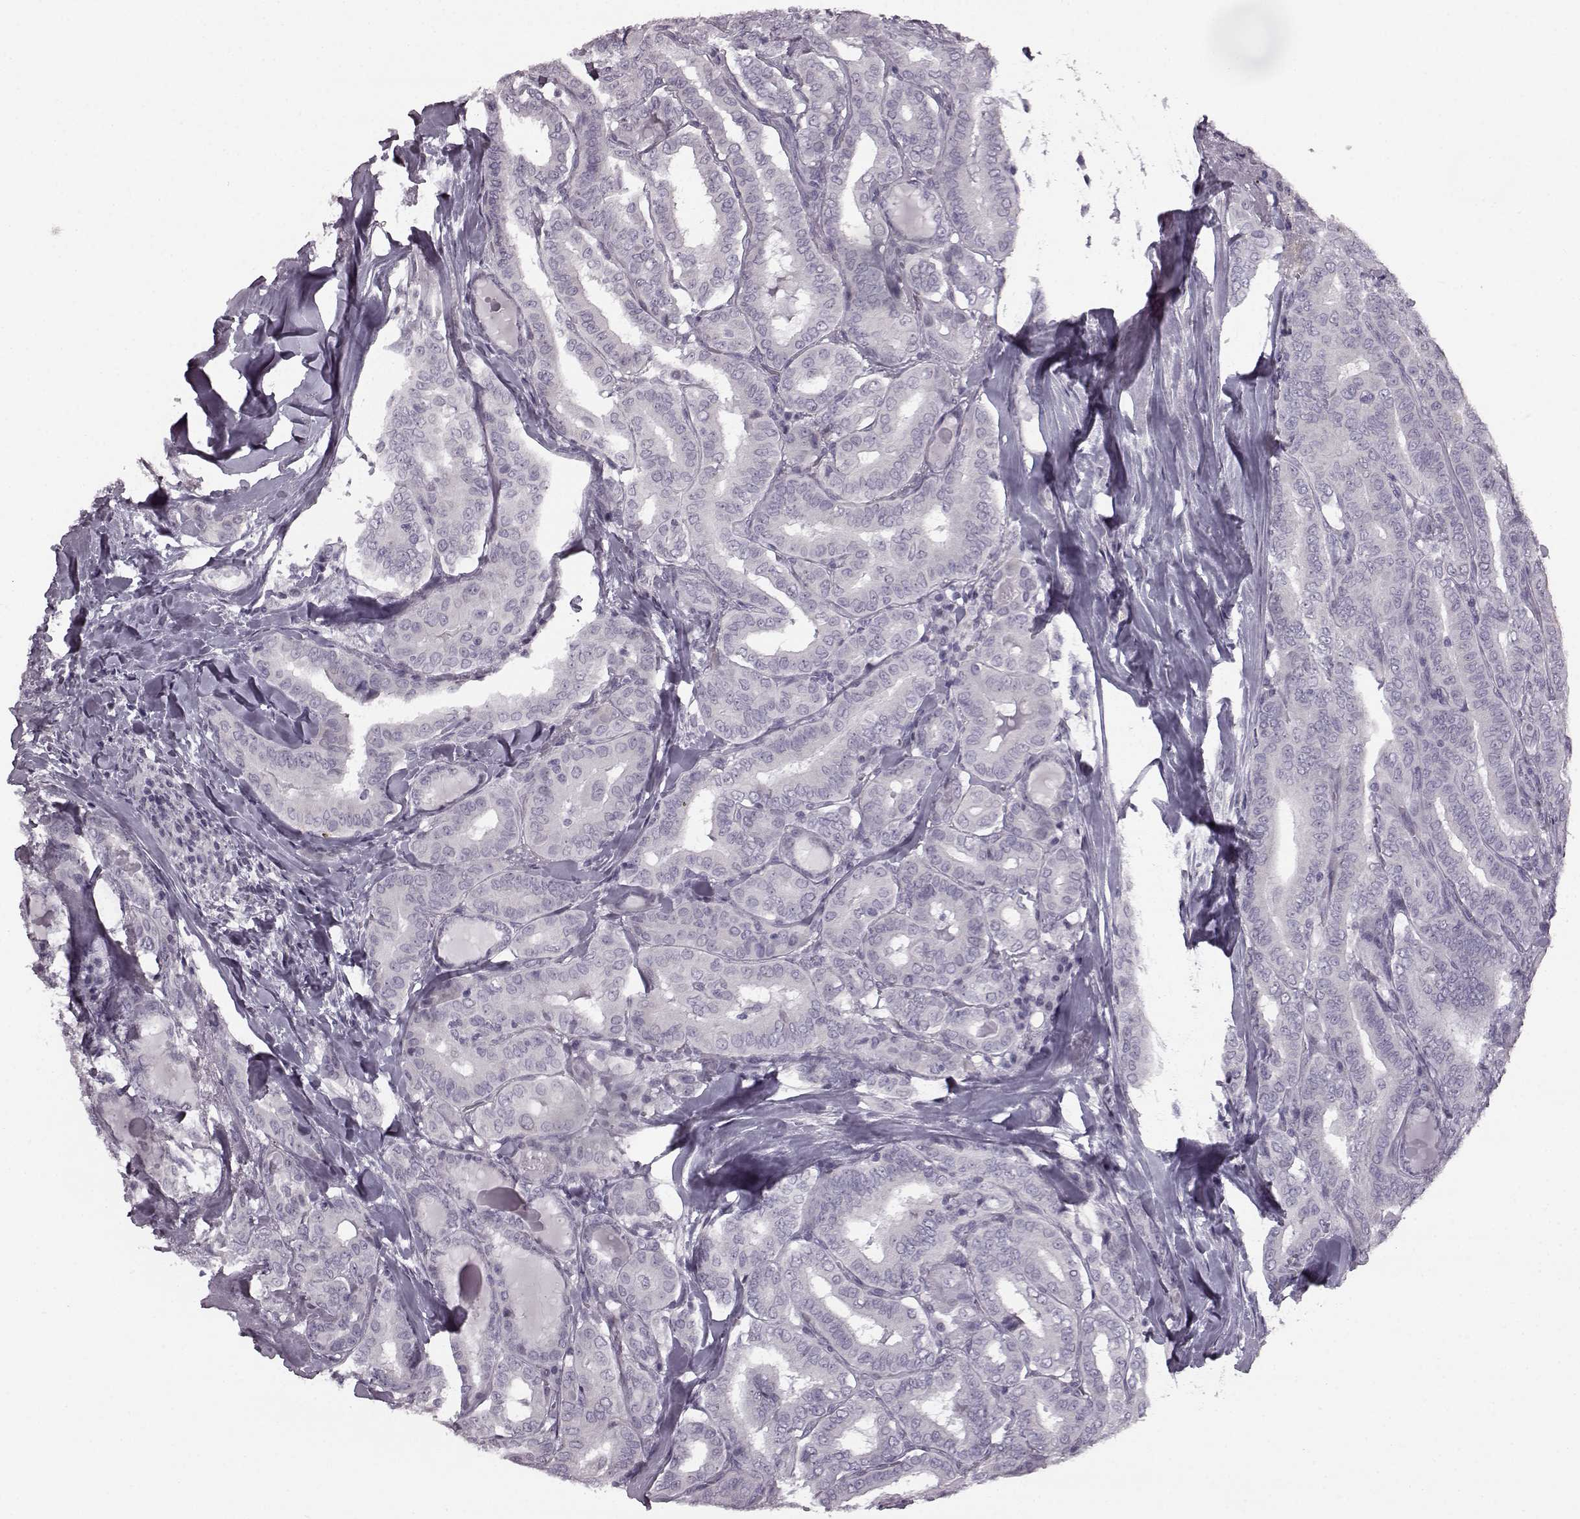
{"staining": {"intensity": "negative", "quantity": "none", "location": "none"}, "tissue": "thyroid cancer", "cell_type": "Tumor cells", "image_type": "cancer", "snomed": [{"axis": "morphology", "description": "Papillary adenocarcinoma, NOS"}, {"axis": "morphology", "description": "Papillary adenoma metastatic"}, {"axis": "topography", "description": "Thyroid gland"}], "caption": "Immunohistochemistry image of neoplastic tissue: human papillary adenoma metastatic (thyroid) stained with DAB demonstrates no significant protein expression in tumor cells.", "gene": "SEMG2", "patient": {"sex": "female", "age": 50}}